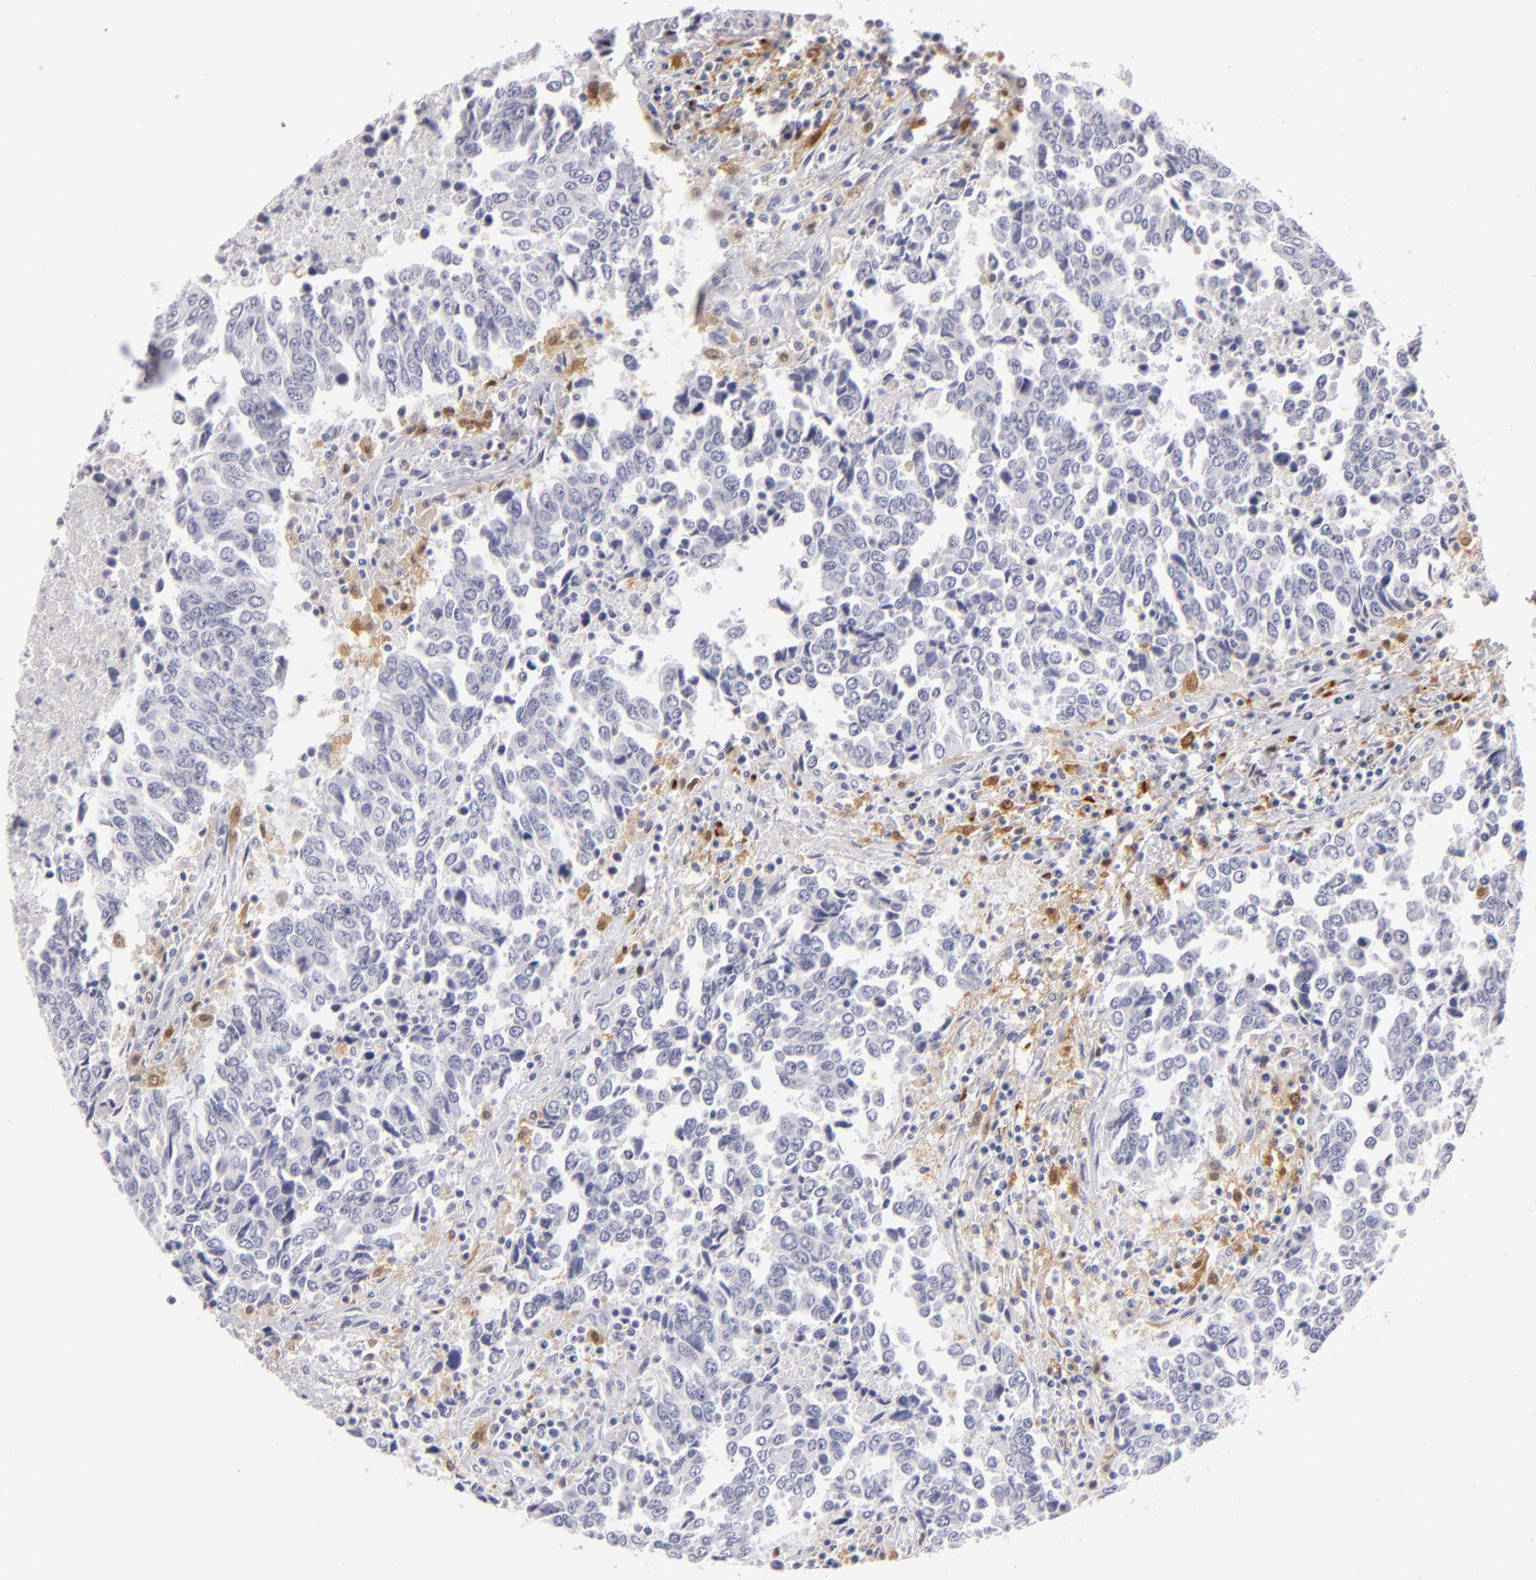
{"staining": {"intensity": "negative", "quantity": "none", "location": "none"}, "tissue": "urothelial cancer", "cell_type": "Tumor cells", "image_type": "cancer", "snomed": [{"axis": "morphology", "description": "Urothelial carcinoma, High grade"}, {"axis": "topography", "description": "Urinary bladder"}], "caption": "Image shows no protein positivity in tumor cells of urothelial cancer tissue.", "gene": "F13A1", "patient": {"sex": "male", "age": 86}}